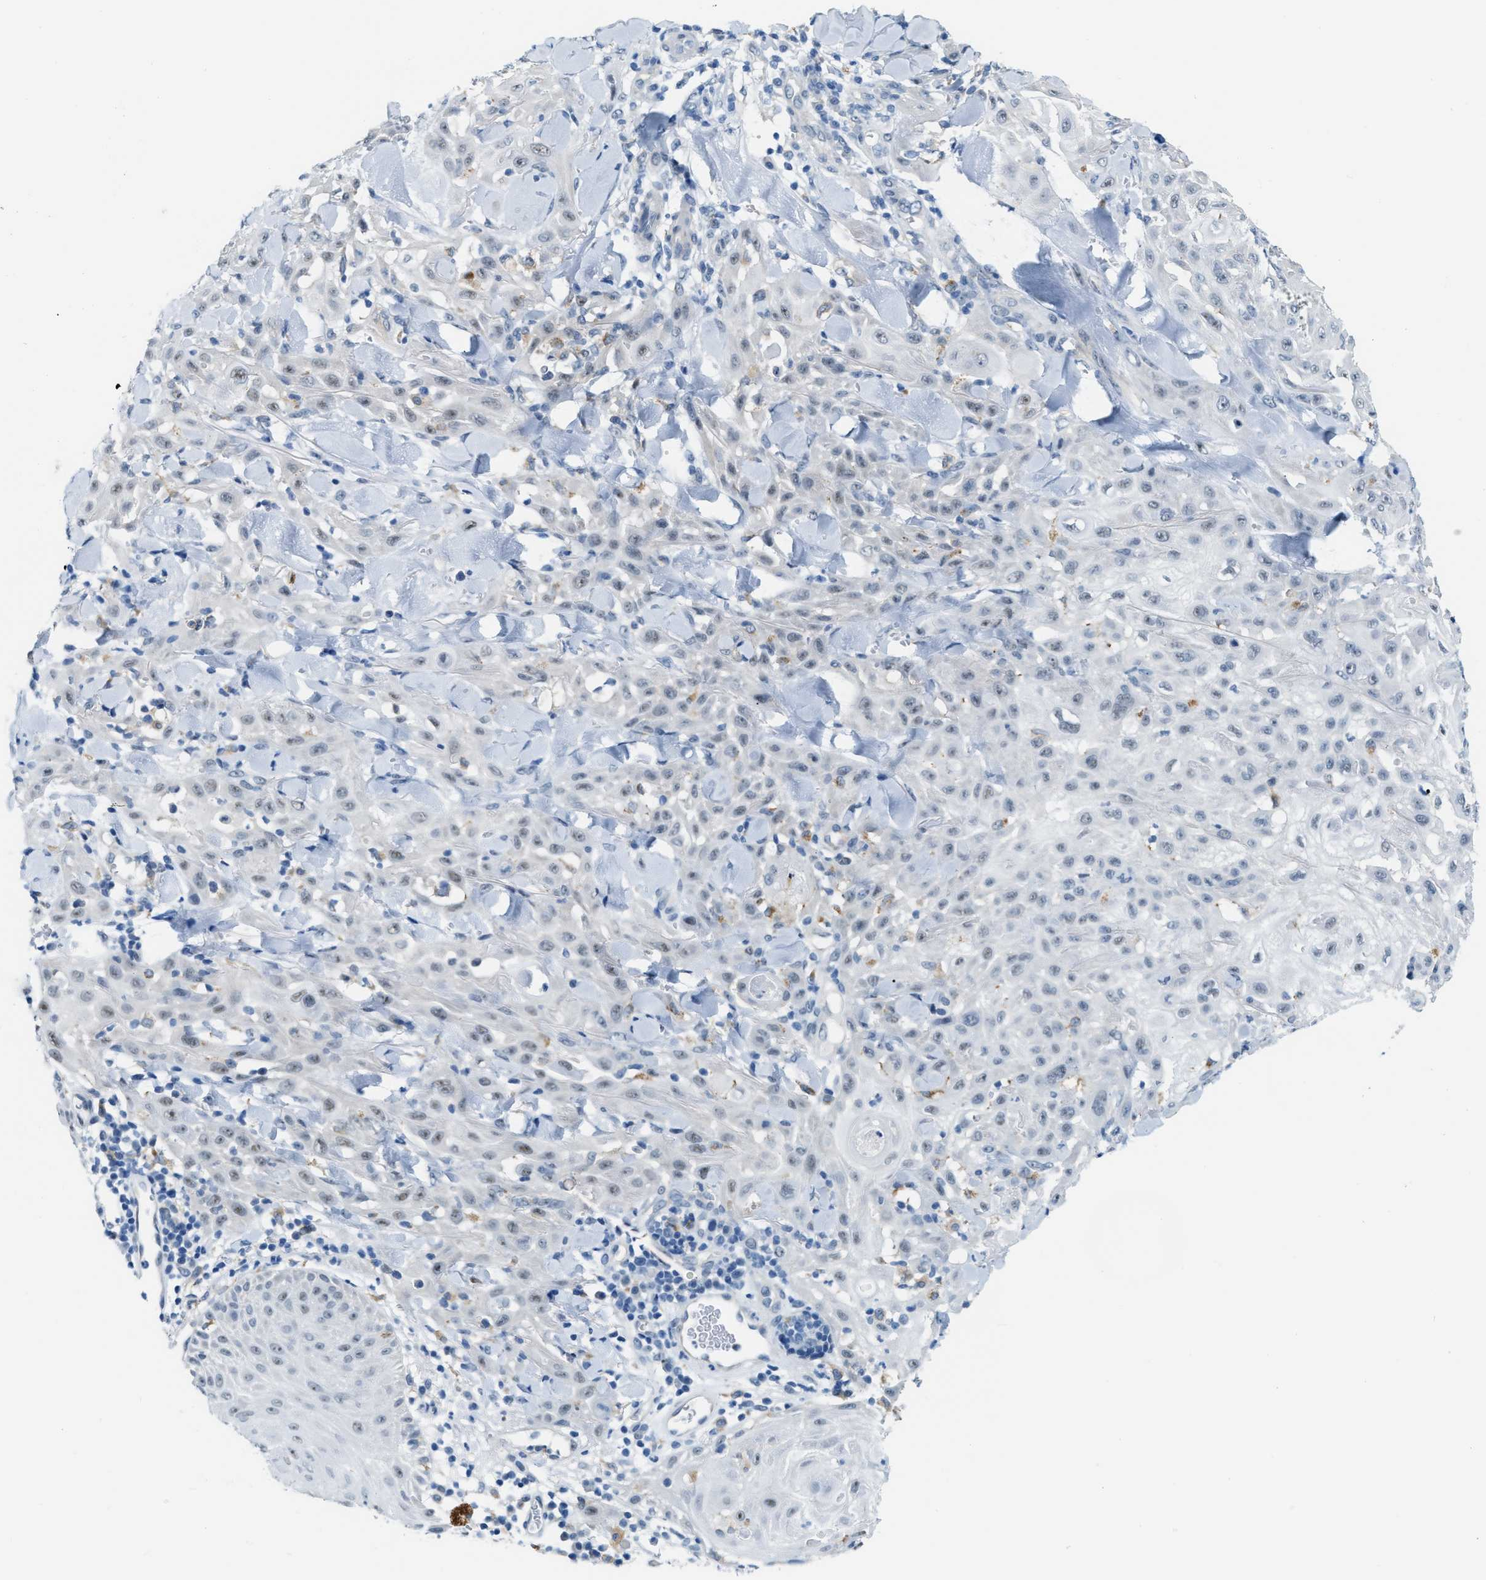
{"staining": {"intensity": "weak", "quantity": "<25%", "location": "nuclear"}, "tissue": "skin cancer", "cell_type": "Tumor cells", "image_type": "cancer", "snomed": [{"axis": "morphology", "description": "Squamous cell carcinoma, NOS"}, {"axis": "topography", "description": "Skin"}], "caption": "DAB (3,3'-diaminobenzidine) immunohistochemical staining of human skin squamous cell carcinoma shows no significant expression in tumor cells.", "gene": "PHRF1", "patient": {"sex": "male", "age": 24}}